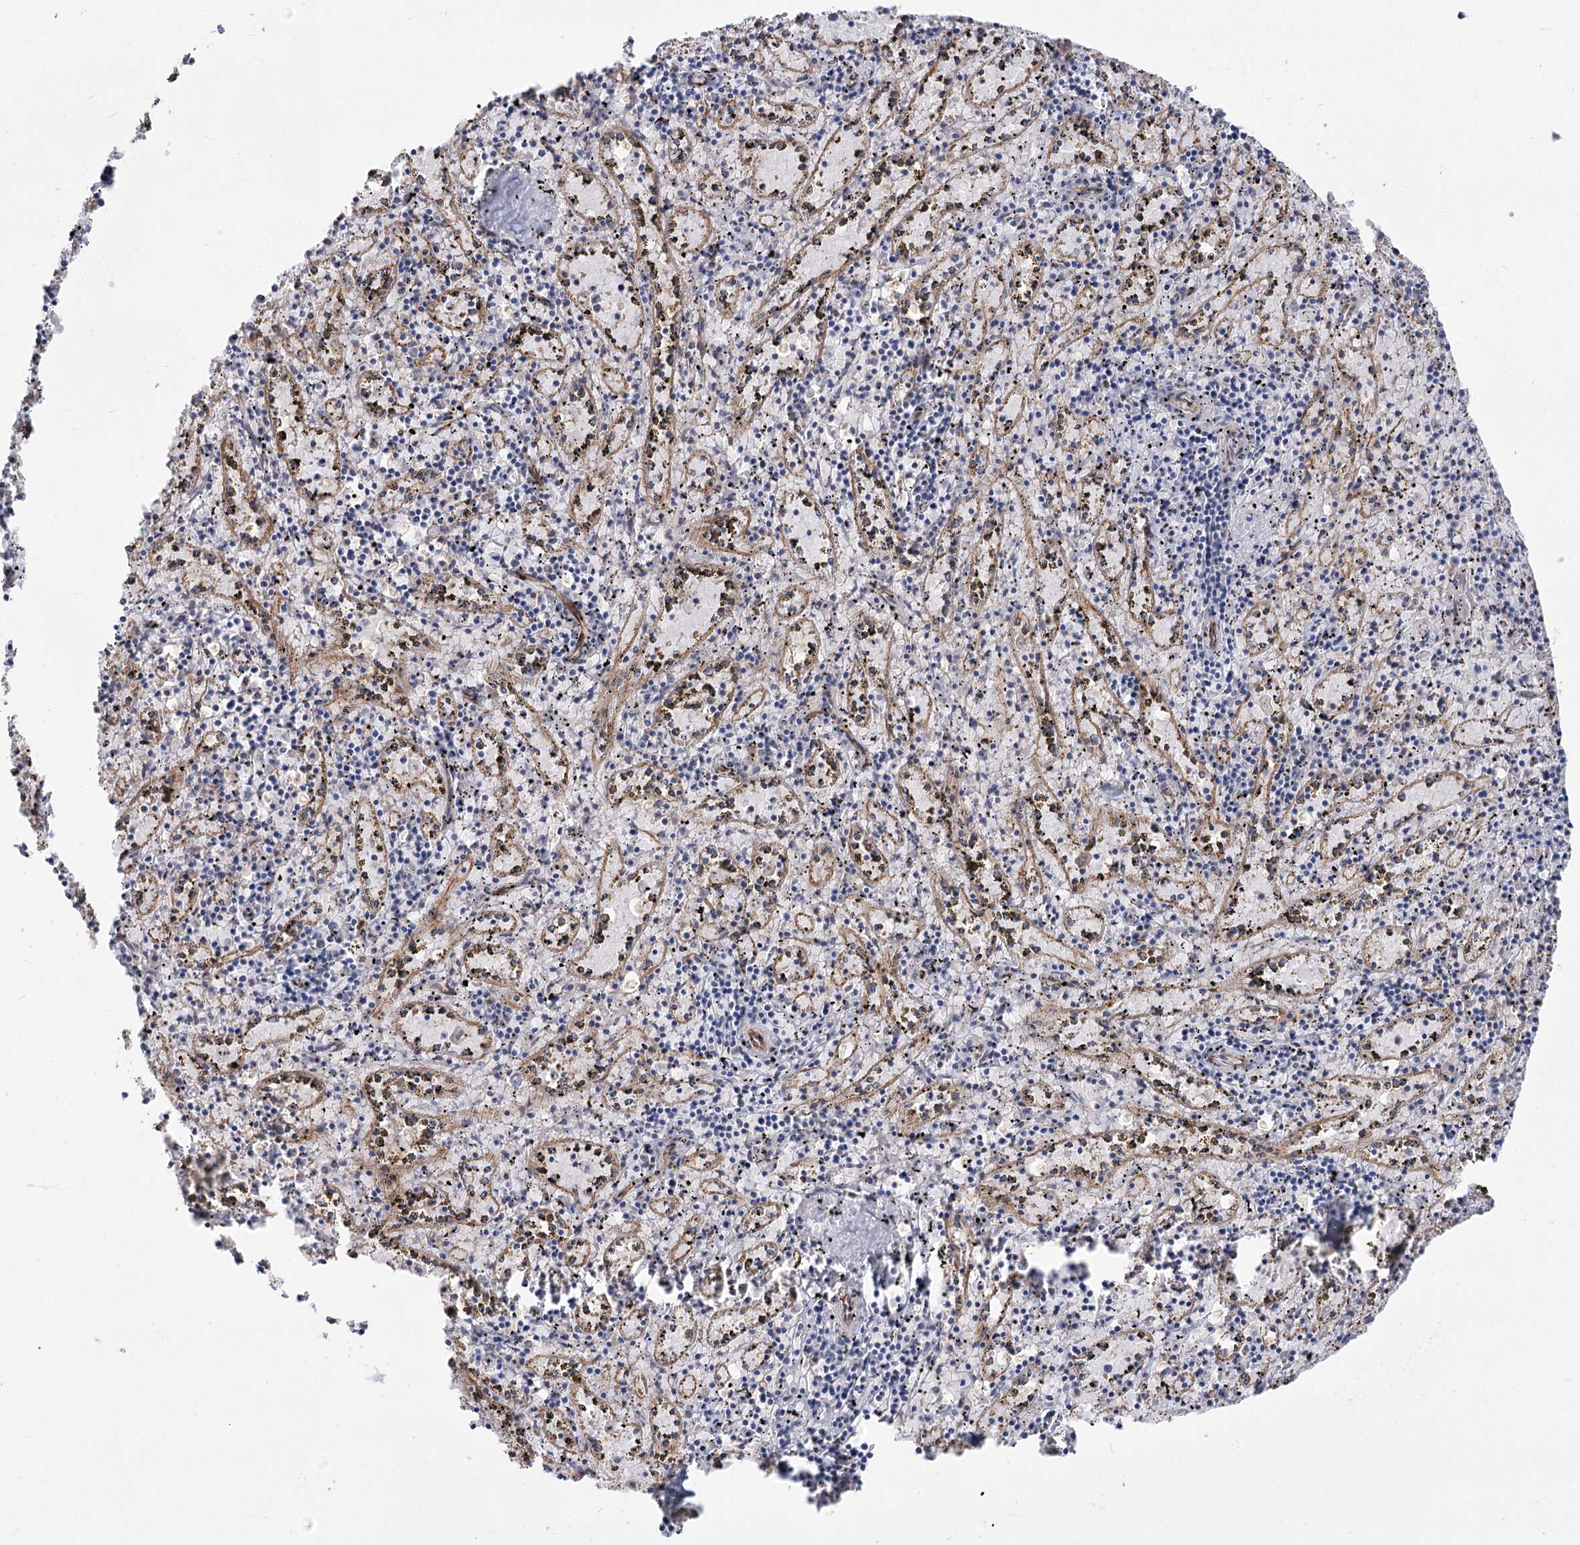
{"staining": {"intensity": "strong", "quantity": "25%-75%", "location": "nuclear"}, "tissue": "spleen", "cell_type": "Cells in red pulp", "image_type": "normal", "snomed": [{"axis": "morphology", "description": "Normal tissue, NOS"}, {"axis": "topography", "description": "Spleen"}], "caption": "Normal spleen was stained to show a protein in brown. There is high levels of strong nuclear positivity in about 25%-75% of cells in red pulp.", "gene": "THAP6", "patient": {"sex": "male", "age": 11}}